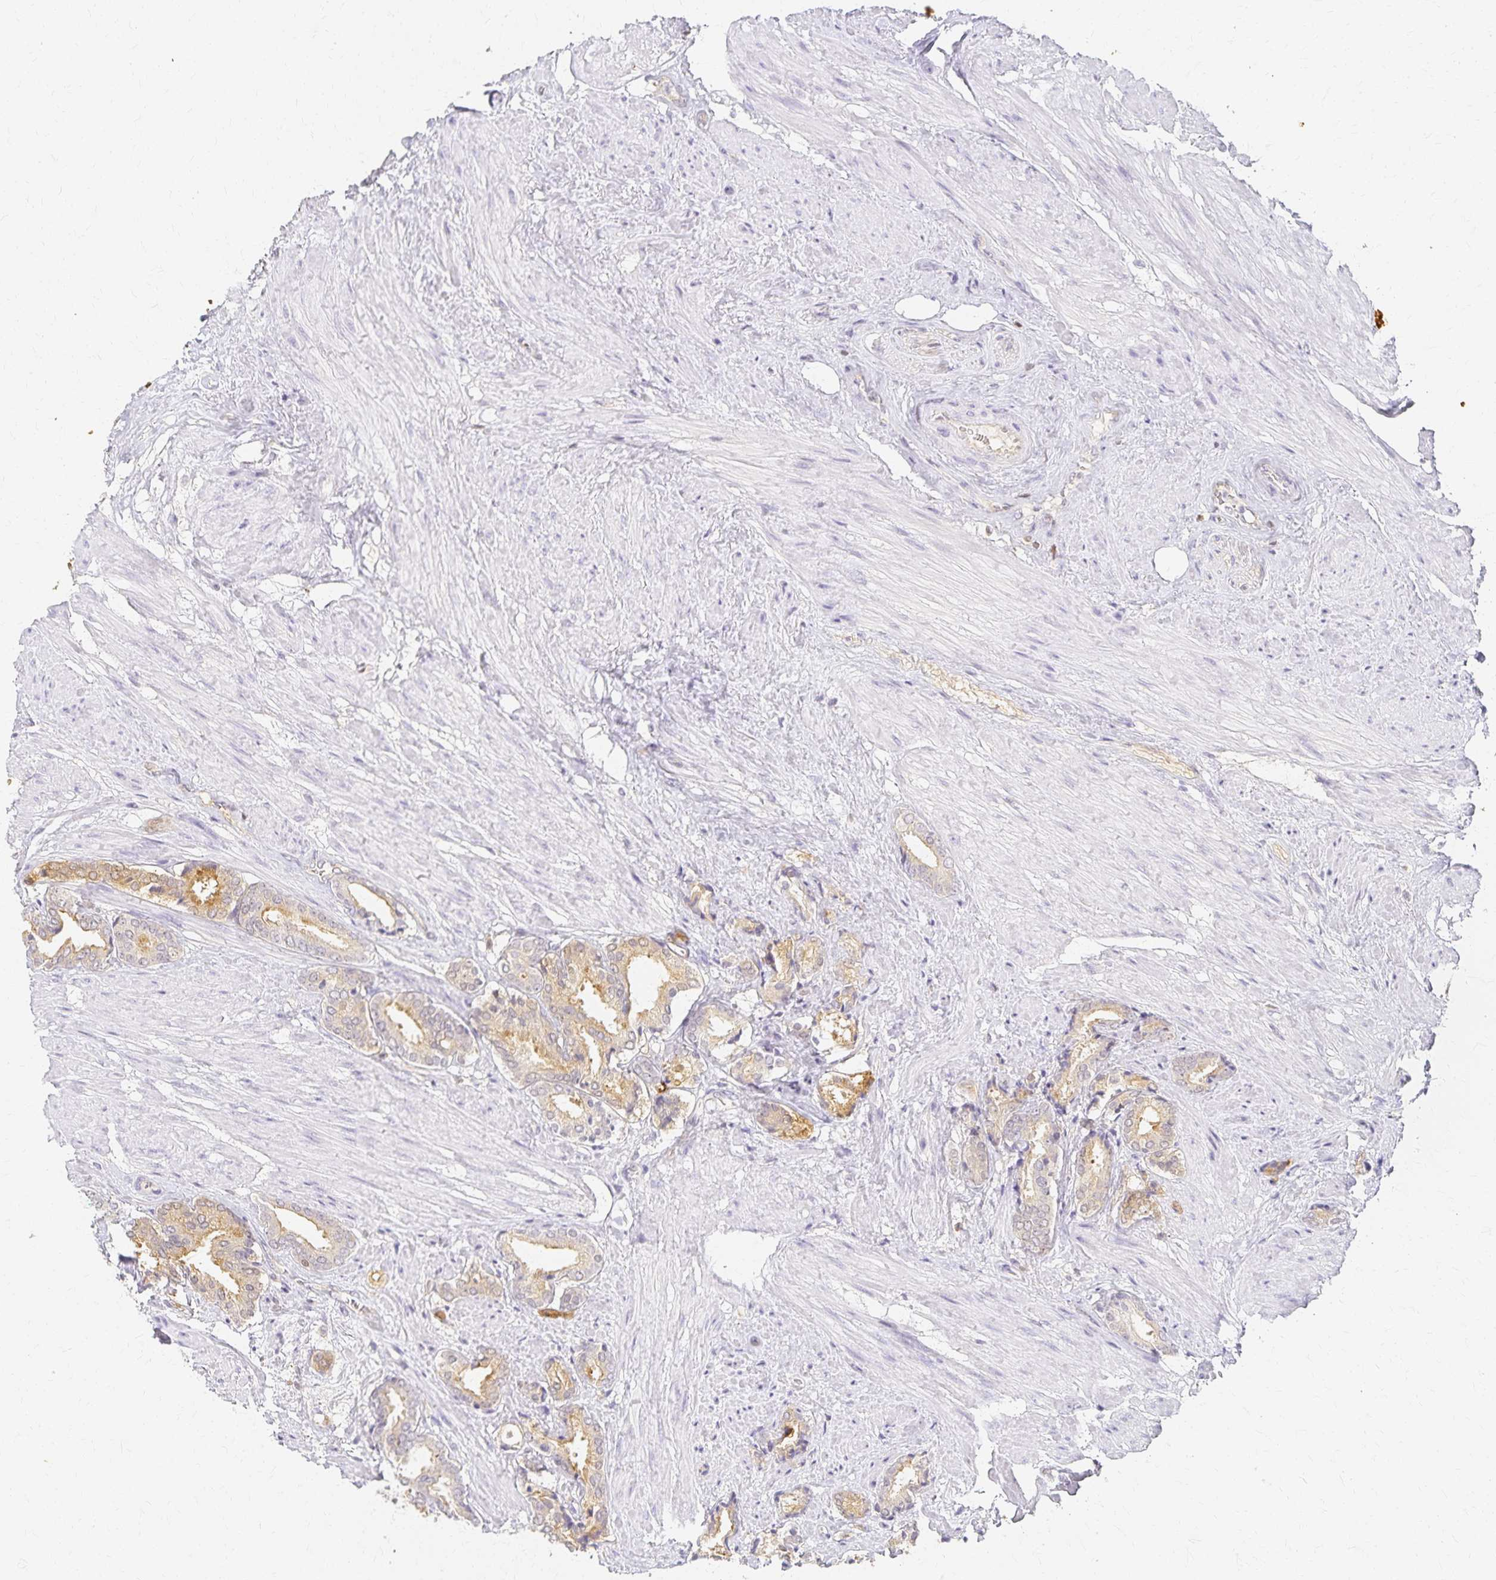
{"staining": {"intensity": "weak", "quantity": "<25%", "location": "cytoplasmic/membranous"}, "tissue": "prostate cancer", "cell_type": "Tumor cells", "image_type": "cancer", "snomed": [{"axis": "morphology", "description": "Adenocarcinoma, High grade"}, {"axis": "topography", "description": "Prostate"}], "caption": "Immunohistochemistry (IHC) of prostate adenocarcinoma (high-grade) reveals no positivity in tumor cells.", "gene": "AZGP1", "patient": {"sex": "male", "age": 56}}